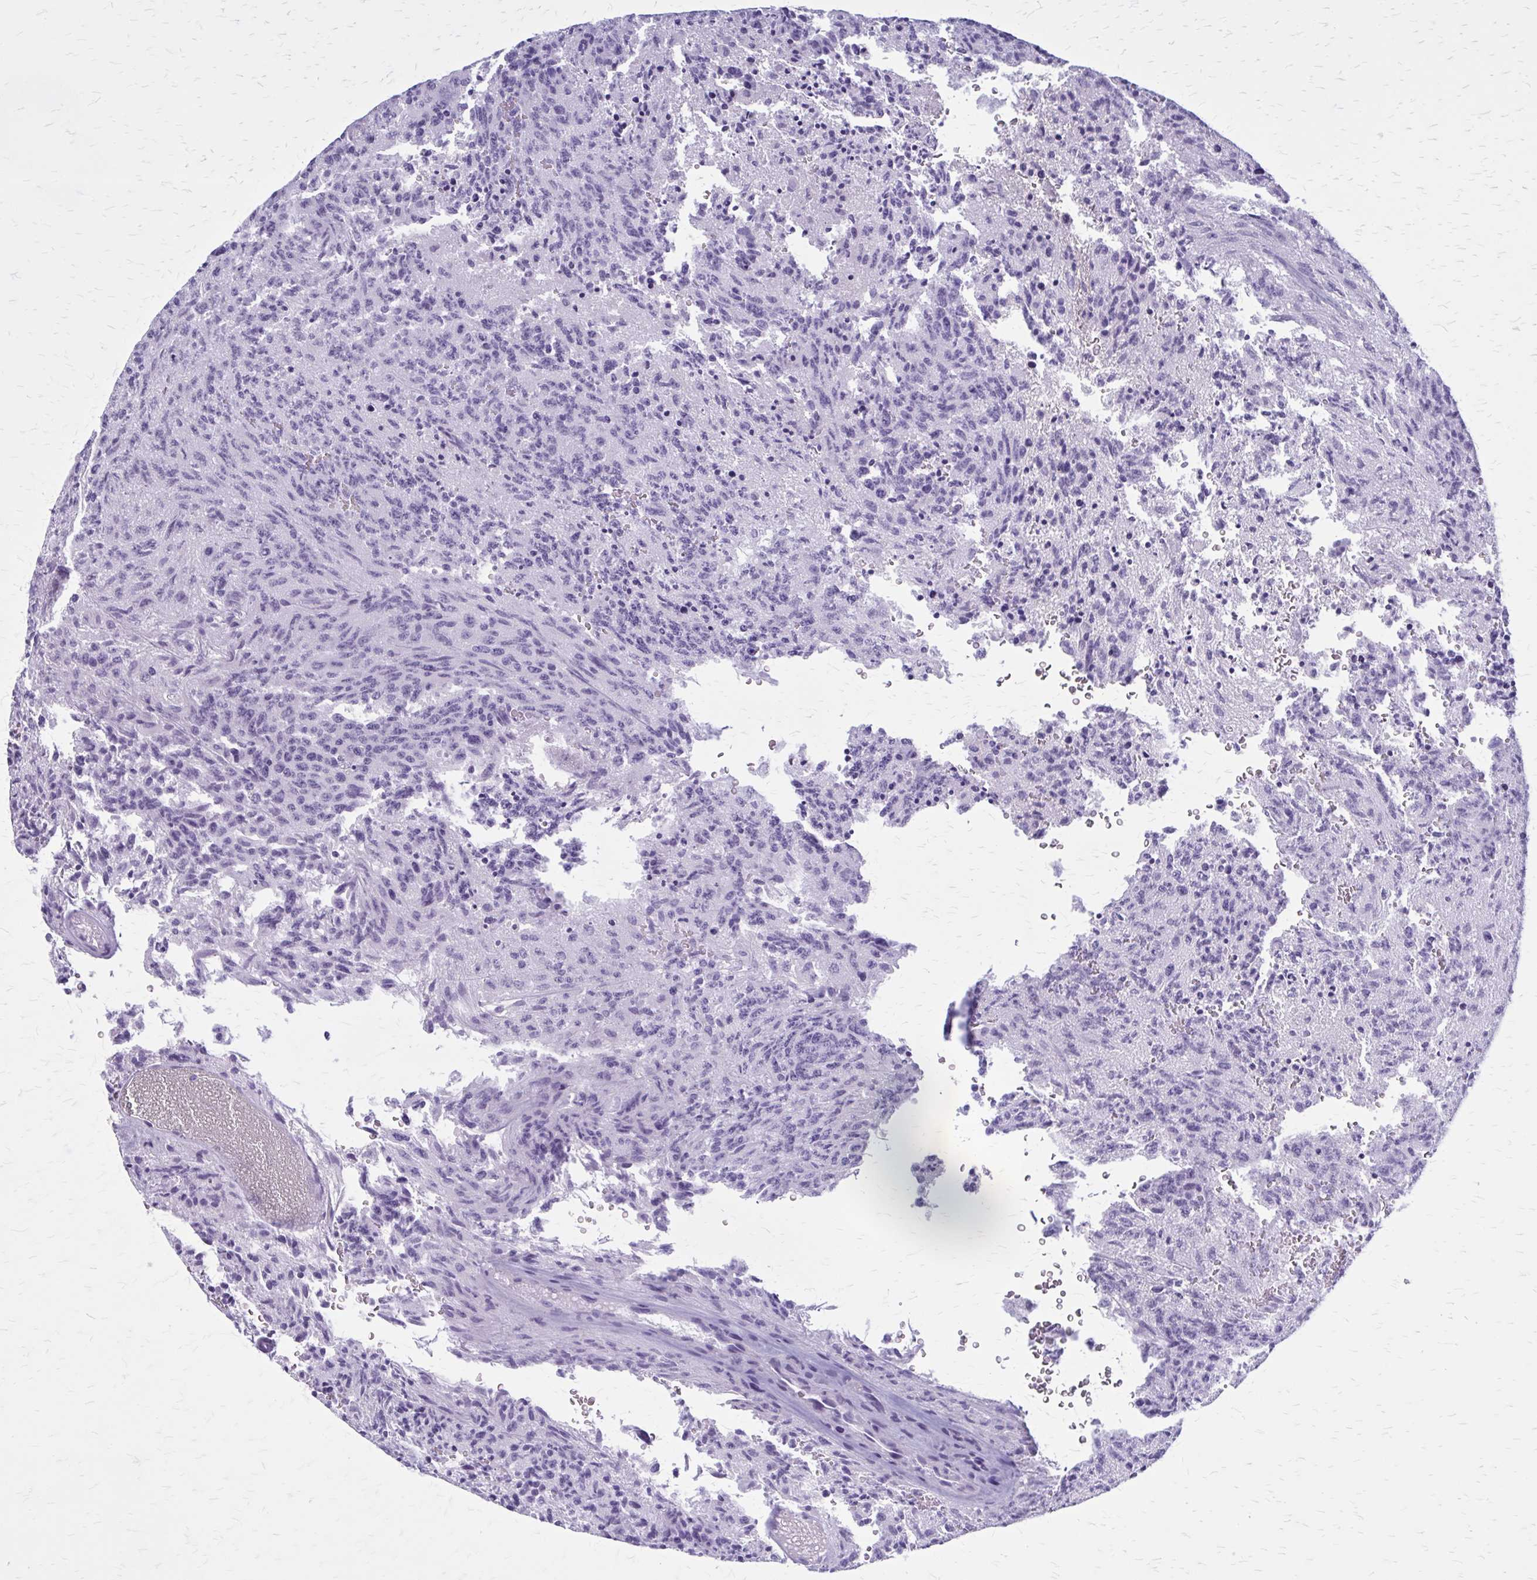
{"staining": {"intensity": "negative", "quantity": "none", "location": "none"}, "tissue": "glioma", "cell_type": "Tumor cells", "image_type": "cancer", "snomed": [{"axis": "morphology", "description": "Glioma, malignant, High grade"}, {"axis": "topography", "description": "Brain"}], "caption": "This is an IHC micrograph of human malignant high-grade glioma. There is no expression in tumor cells.", "gene": "PITPNM1", "patient": {"sex": "male", "age": 36}}